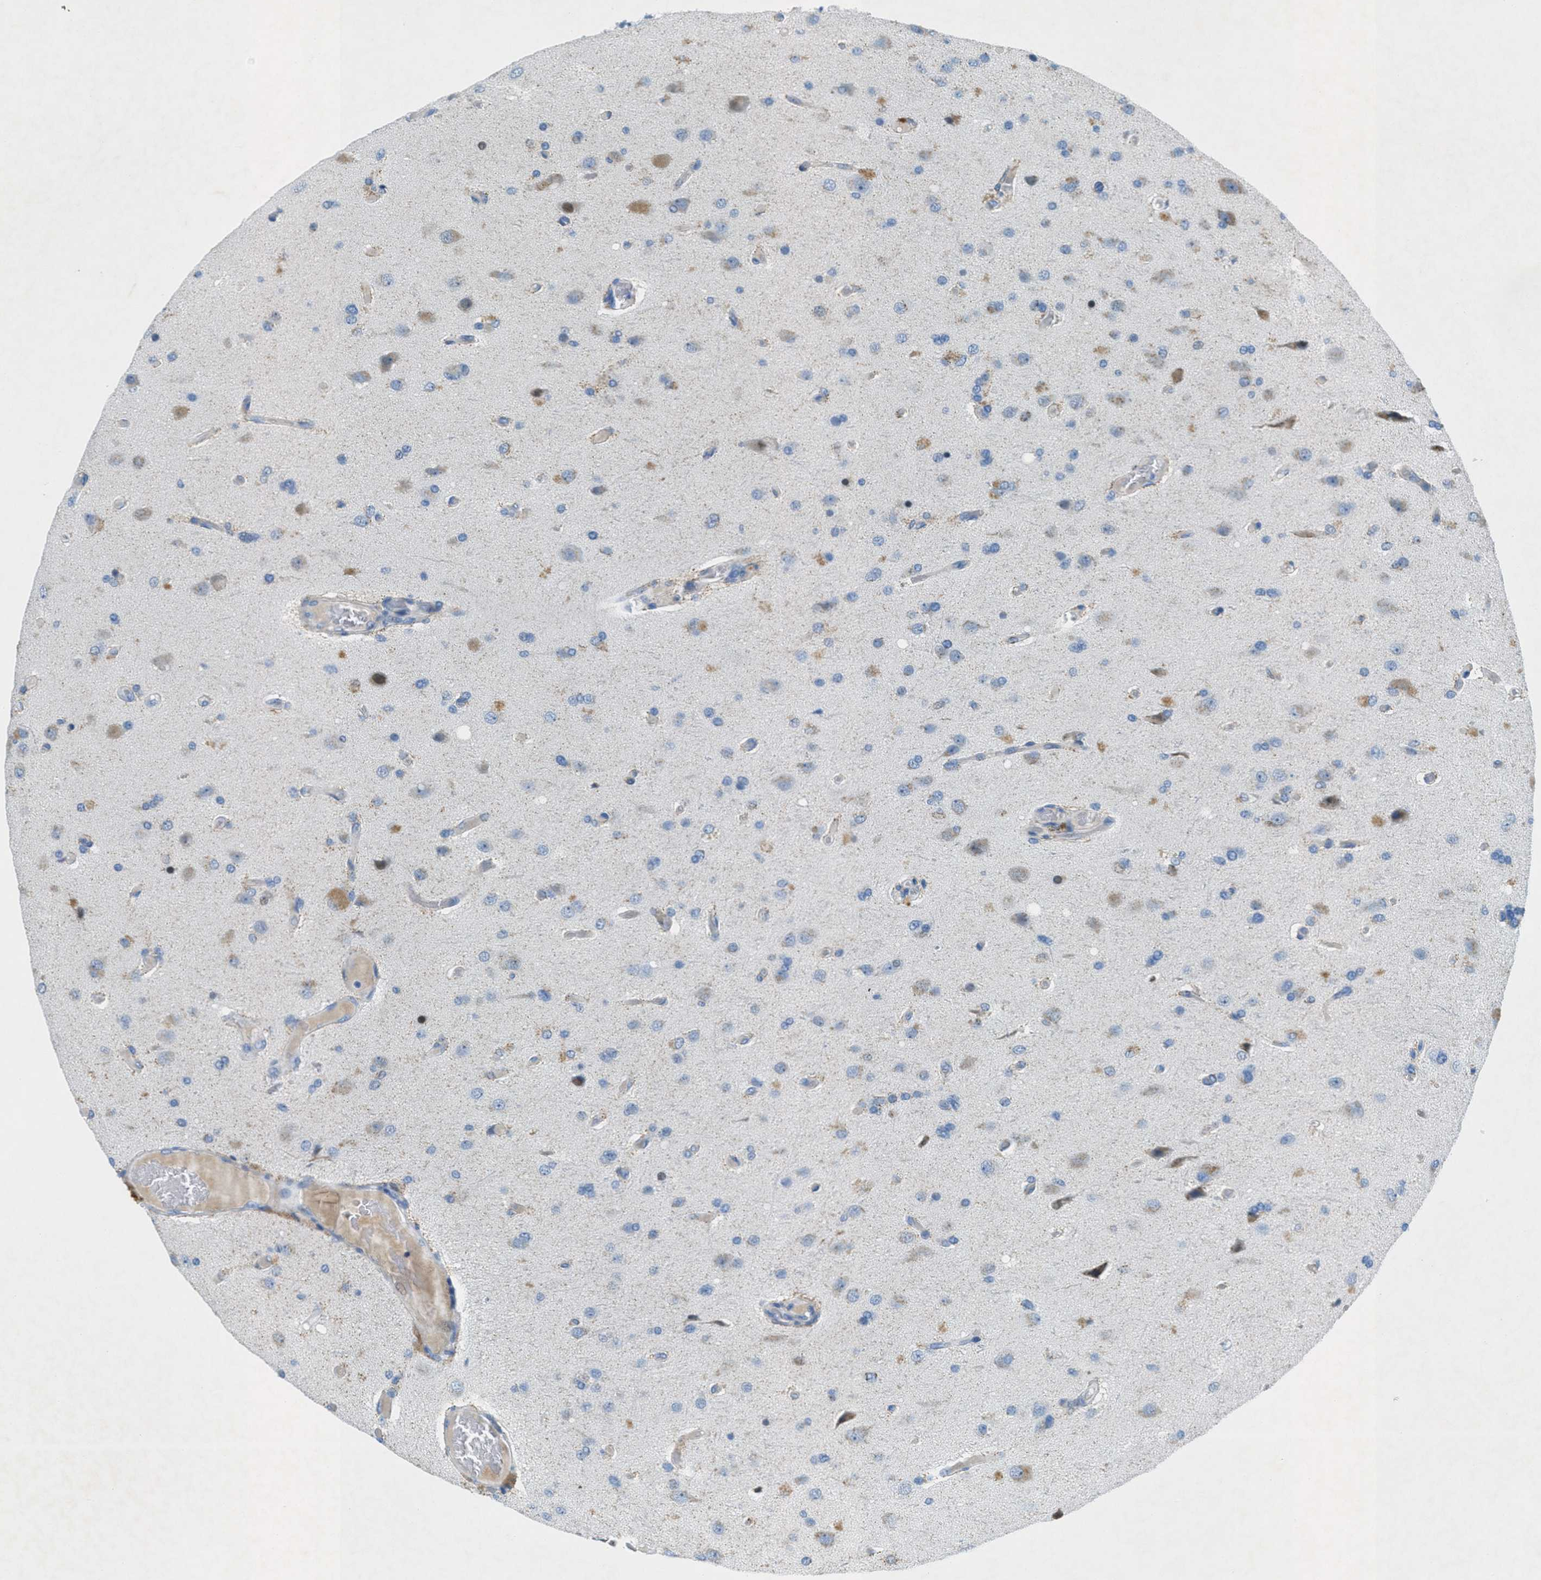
{"staining": {"intensity": "moderate", "quantity": "<25%", "location": "cytoplasmic/membranous"}, "tissue": "glioma", "cell_type": "Tumor cells", "image_type": "cancer", "snomed": [{"axis": "morphology", "description": "Normal tissue, NOS"}, {"axis": "morphology", "description": "Glioma, malignant, High grade"}, {"axis": "topography", "description": "Cerebral cortex"}], "caption": "Immunohistochemical staining of human glioma reveals moderate cytoplasmic/membranous protein expression in approximately <25% of tumor cells.", "gene": "GALNT17", "patient": {"sex": "male", "age": 77}}